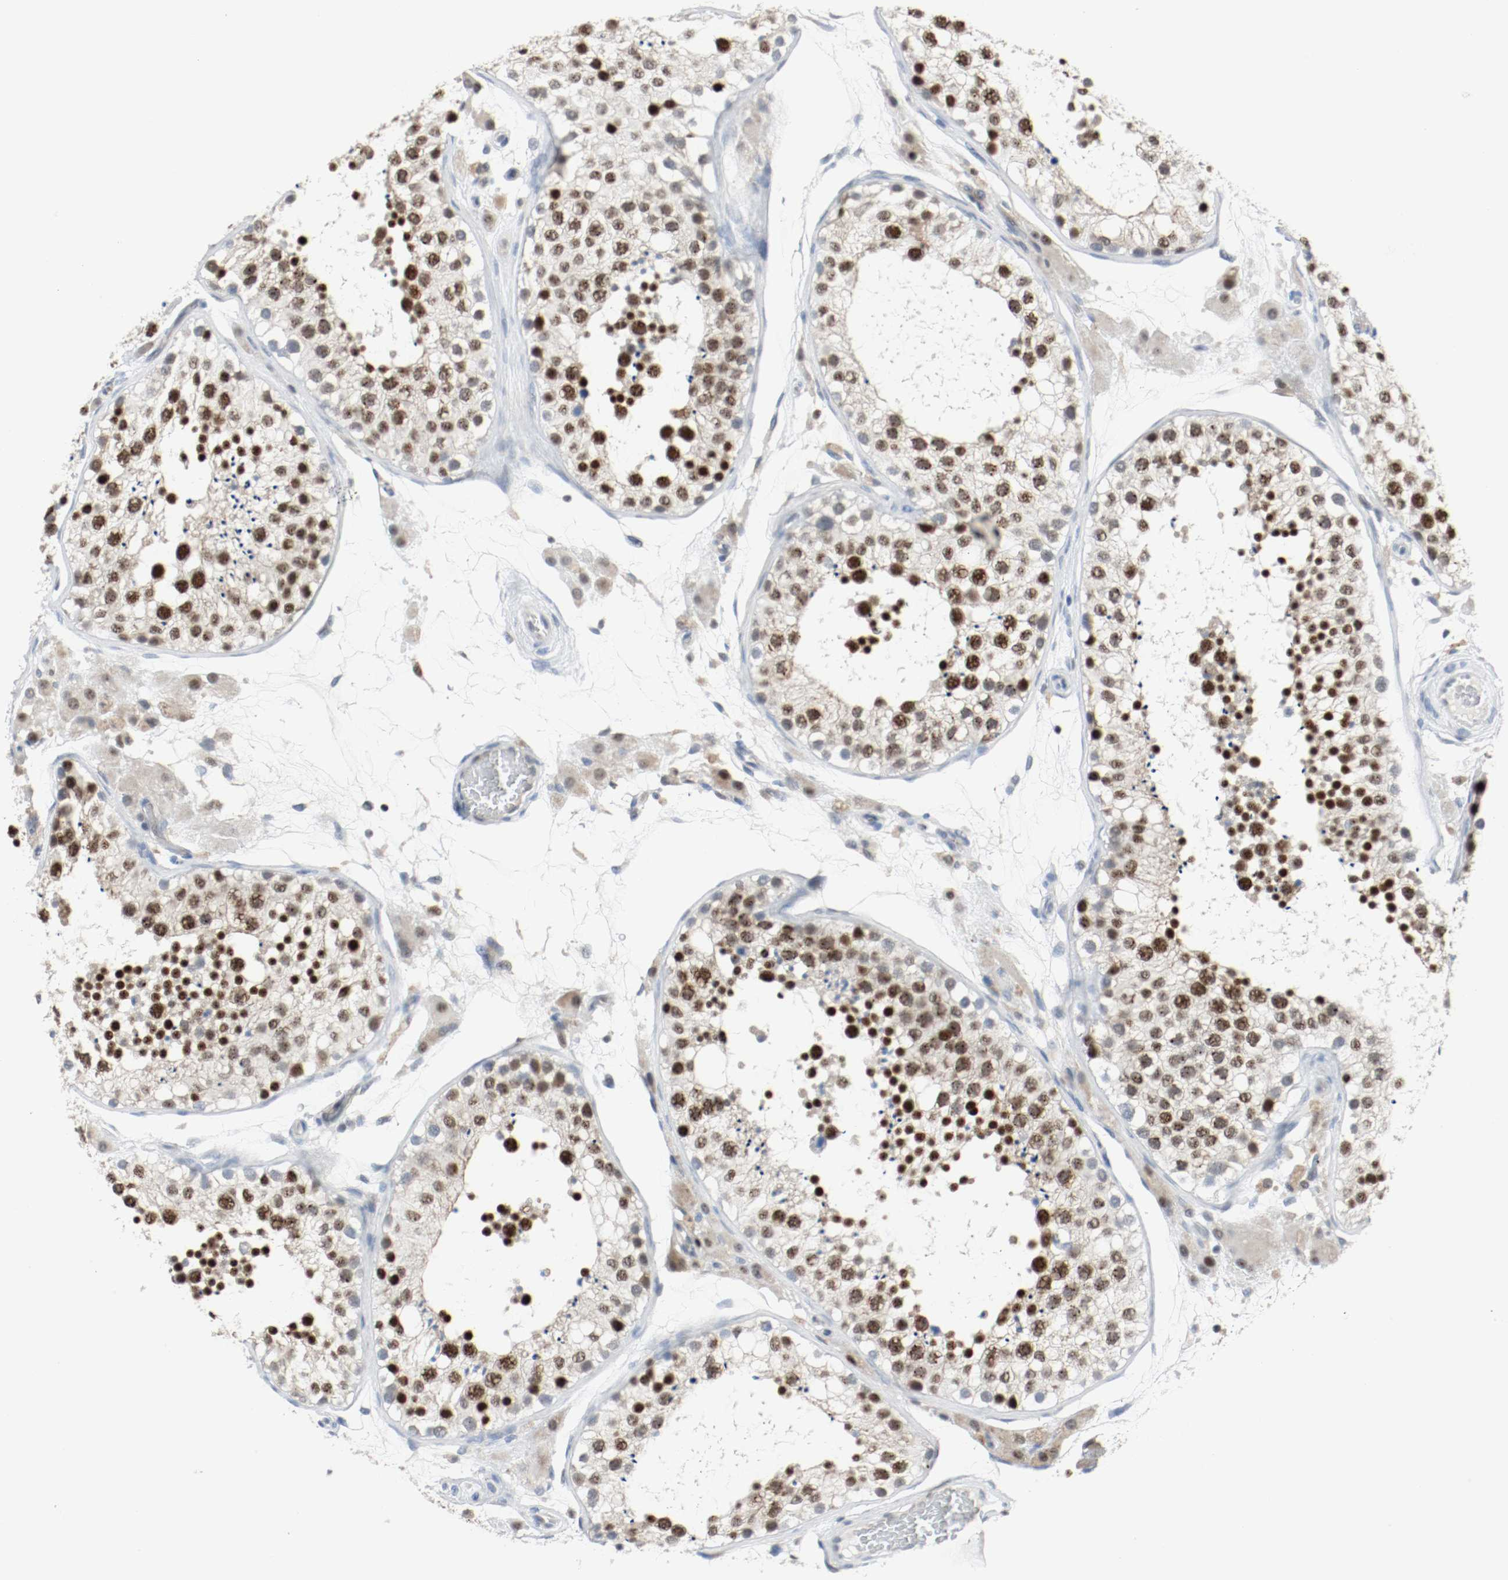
{"staining": {"intensity": "moderate", "quantity": ">75%", "location": "nuclear"}, "tissue": "testis", "cell_type": "Cells in seminiferous ducts", "image_type": "normal", "snomed": [{"axis": "morphology", "description": "Normal tissue, NOS"}, {"axis": "topography", "description": "Testis"}], "caption": "Moderate nuclear protein expression is seen in about >75% of cells in seminiferous ducts in testis. (DAB IHC, brown staining for protein, blue staining for nuclei).", "gene": "ASH1L", "patient": {"sex": "male", "age": 26}}